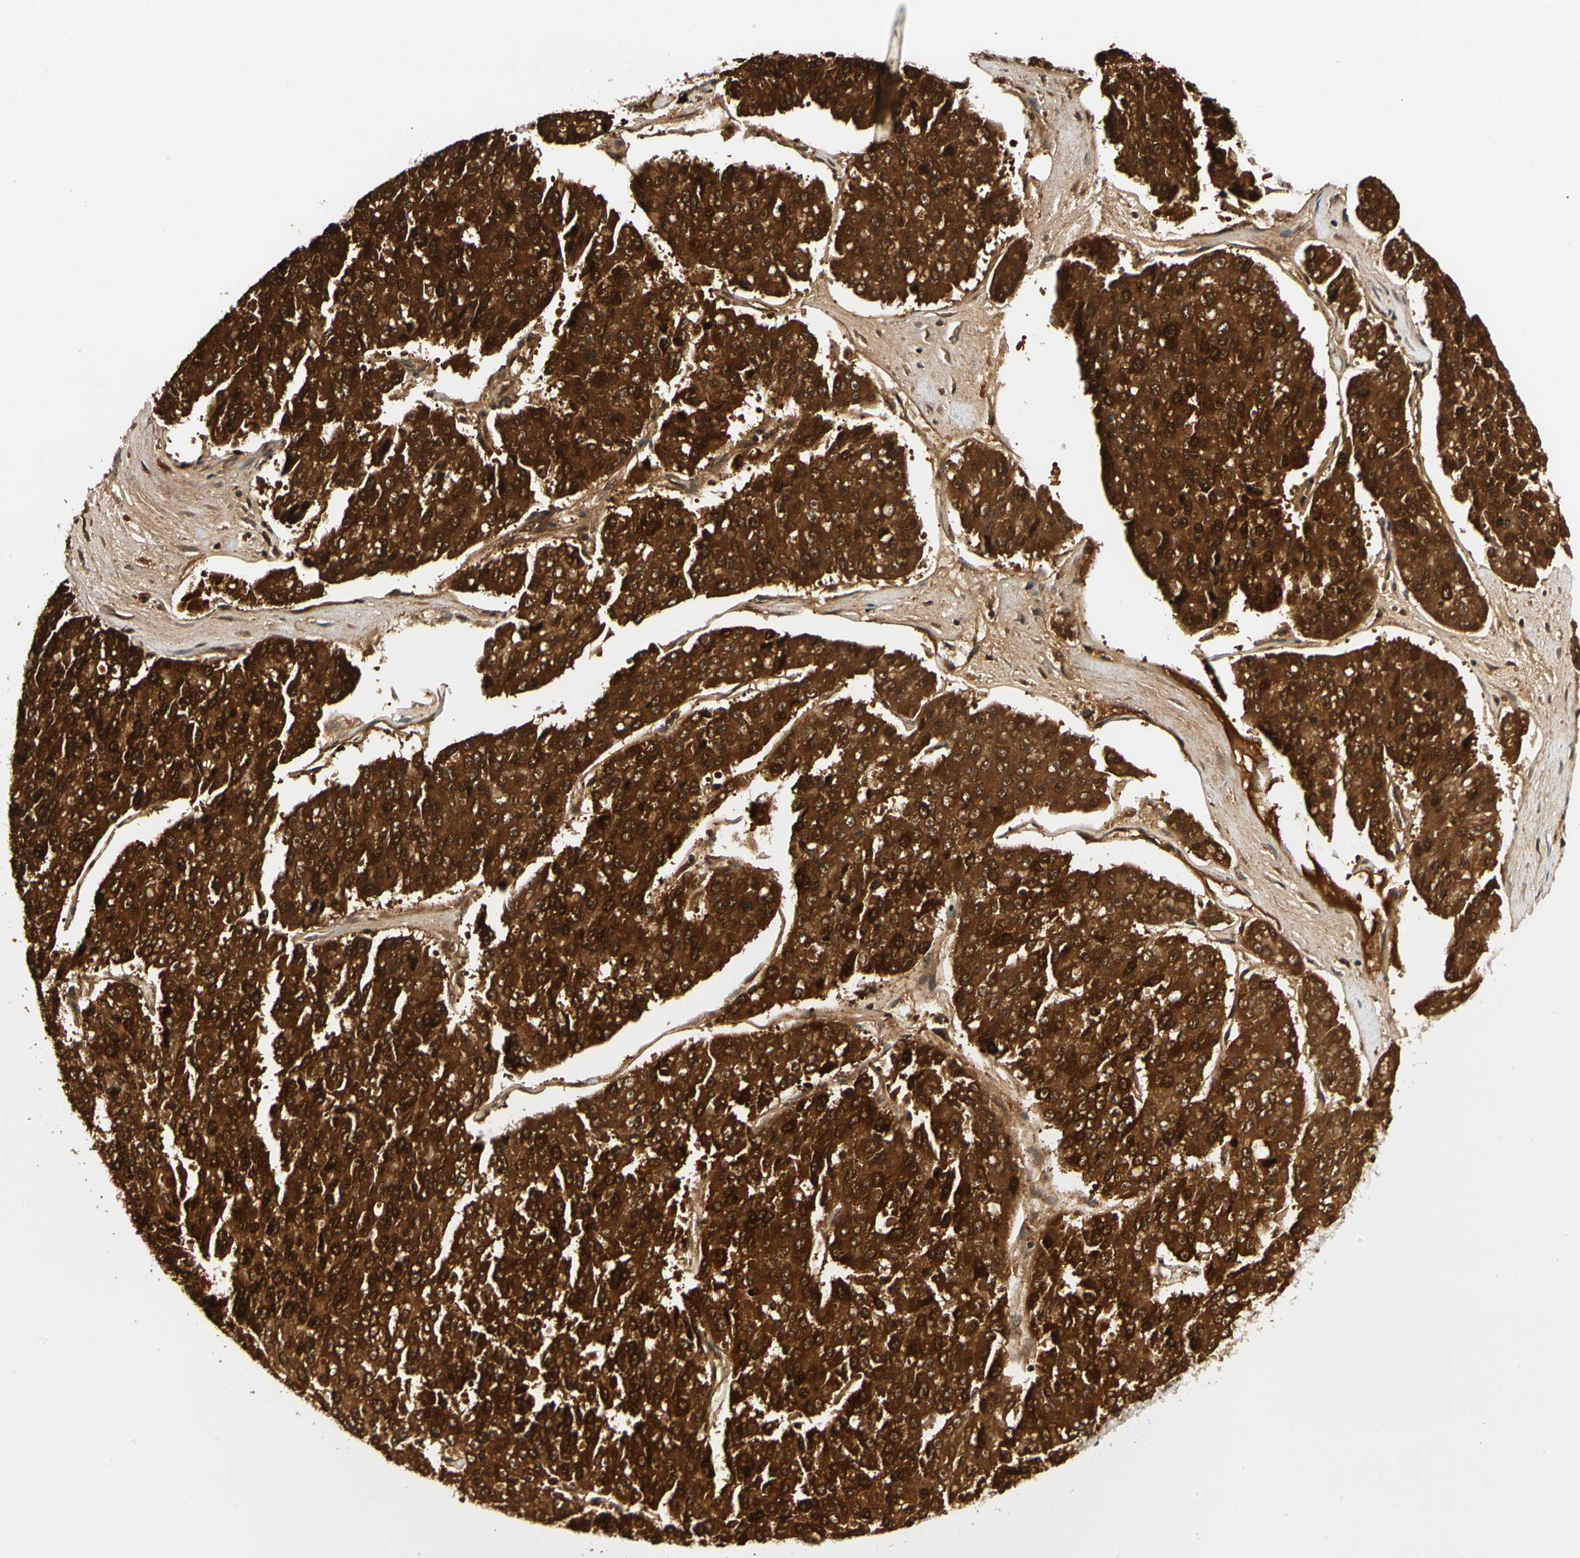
{"staining": {"intensity": "strong", "quantity": ">75%", "location": "cytoplasmic/membranous,nuclear"}, "tissue": "pancreatic cancer", "cell_type": "Tumor cells", "image_type": "cancer", "snomed": [{"axis": "morphology", "description": "Adenocarcinoma, NOS"}, {"axis": "topography", "description": "Pancreas"}], "caption": "Pancreatic adenocarcinoma stained with DAB immunohistochemistry demonstrates high levels of strong cytoplasmic/membranous and nuclear staining in approximately >75% of tumor cells.", "gene": "CDK12", "patient": {"sex": "male", "age": 50}}